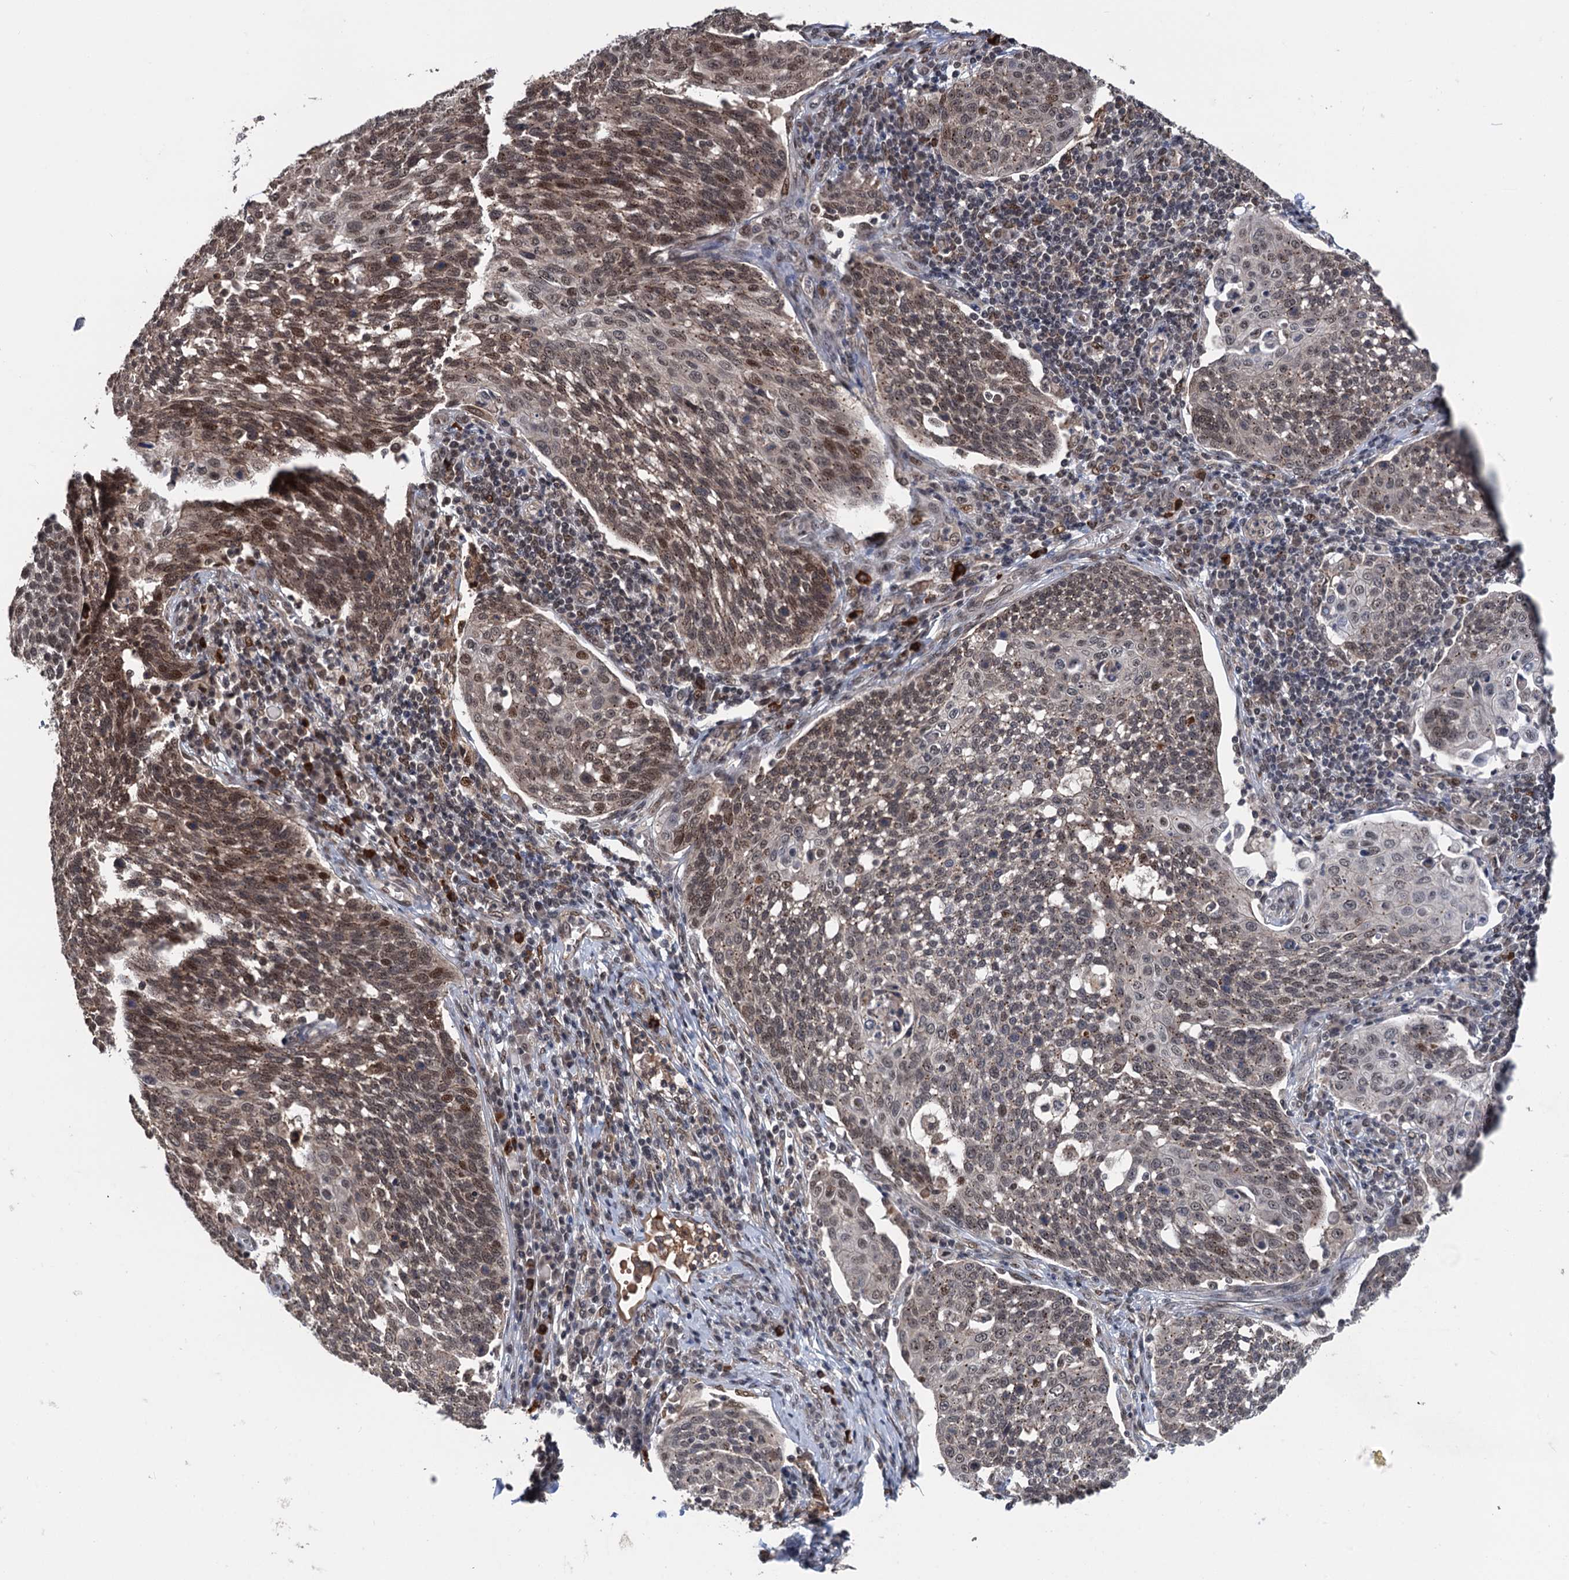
{"staining": {"intensity": "moderate", "quantity": "<25%", "location": "nuclear"}, "tissue": "cervical cancer", "cell_type": "Tumor cells", "image_type": "cancer", "snomed": [{"axis": "morphology", "description": "Squamous cell carcinoma, NOS"}, {"axis": "topography", "description": "Cervix"}], "caption": "DAB immunohistochemical staining of cervical cancer shows moderate nuclear protein staining in approximately <25% of tumor cells.", "gene": "RASSF4", "patient": {"sex": "female", "age": 34}}